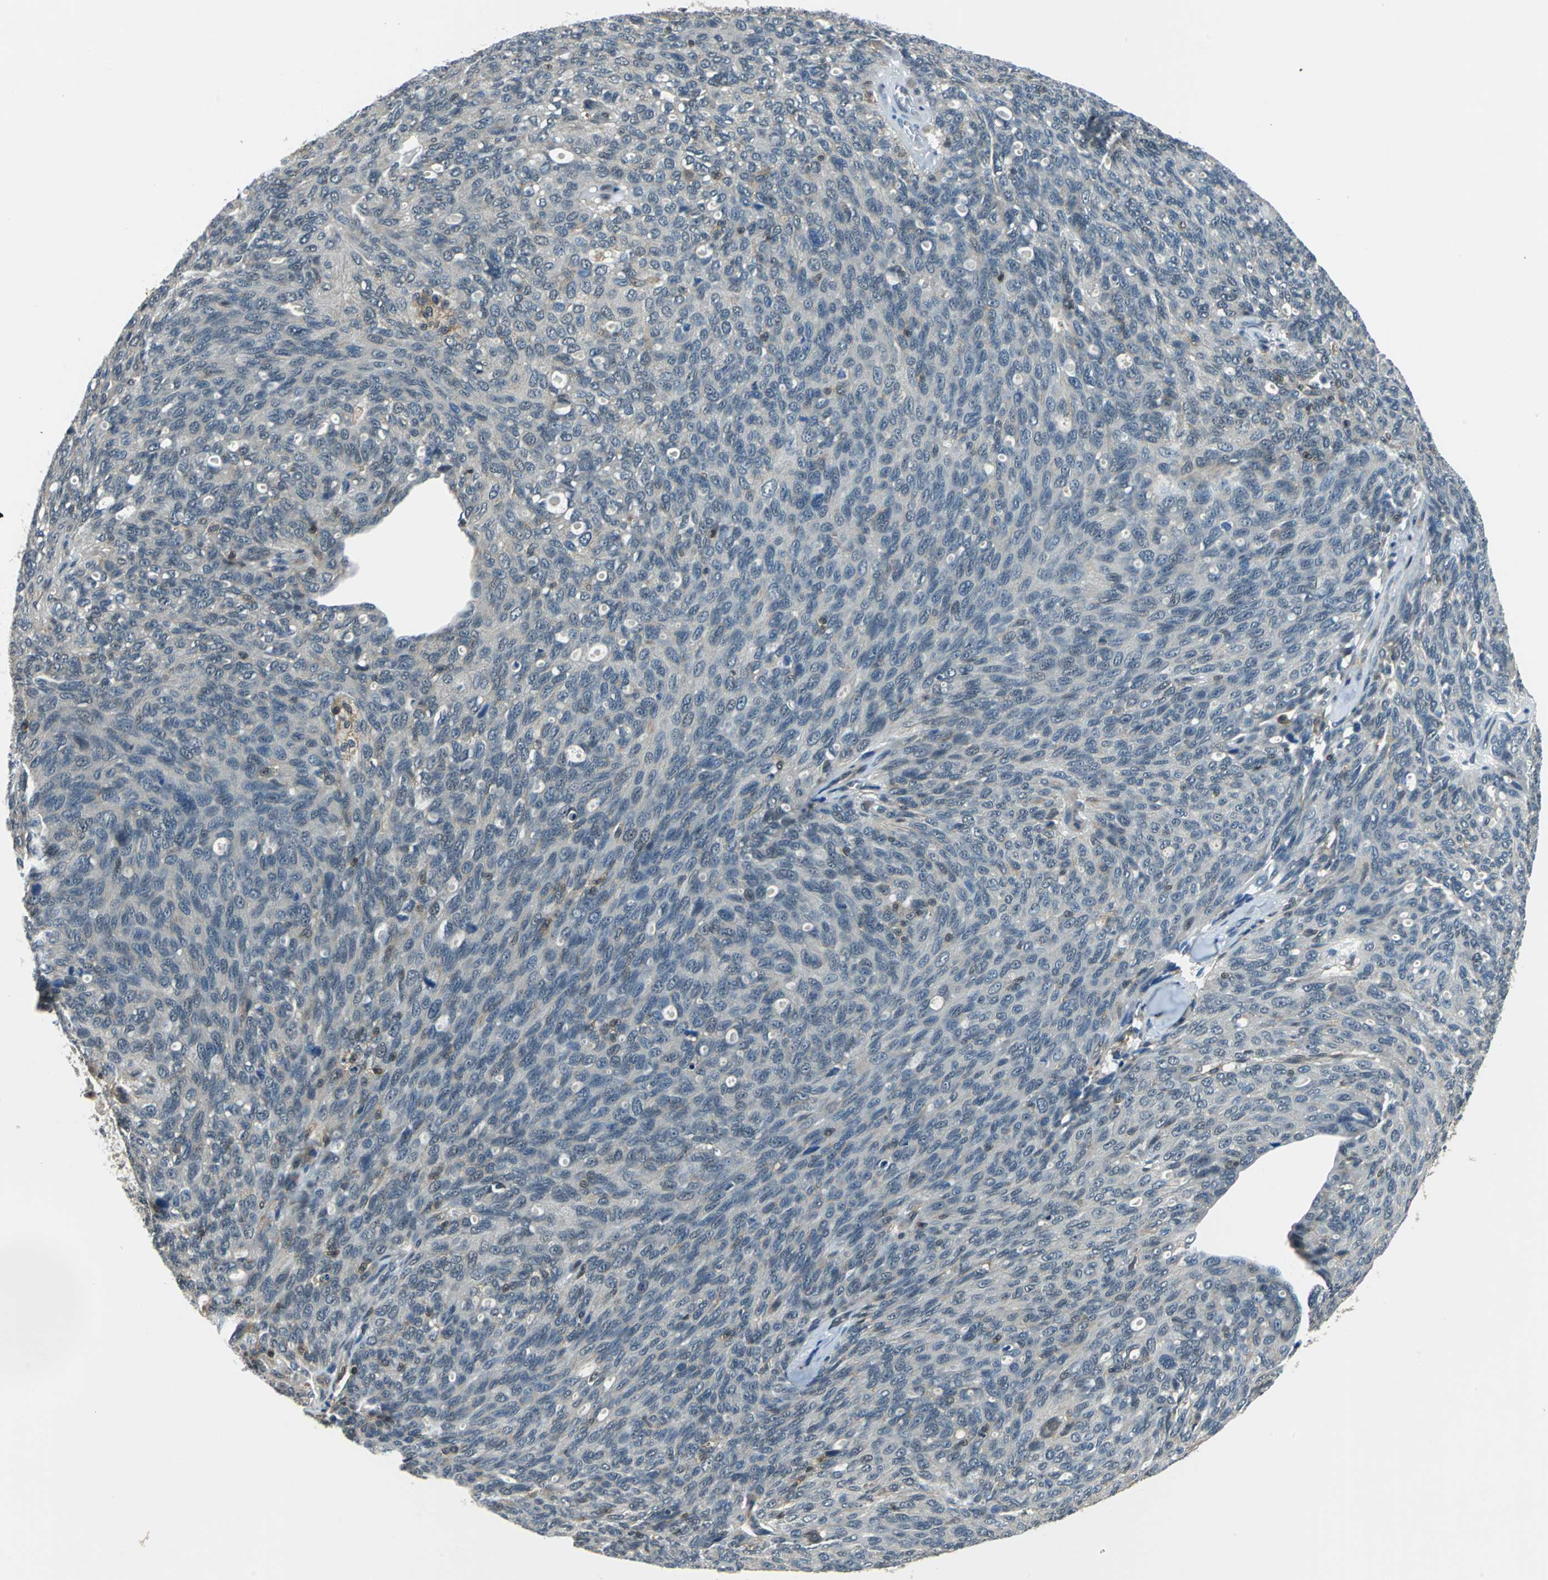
{"staining": {"intensity": "weak", "quantity": "25%-75%", "location": "cytoplasmic/membranous,nuclear"}, "tissue": "ovarian cancer", "cell_type": "Tumor cells", "image_type": "cancer", "snomed": [{"axis": "morphology", "description": "Carcinoma, endometroid"}, {"axis": "topography", "description": "Ovary"}], "caption": "Tumor cells exhibit weak cytoplasmic/membranous and nuclear staining in about 25%-75% of cells in ovarian cancer (endometroid carcinoma).", "gene": "ARPC3", "patient": {"sex": "female", "age": 60}}